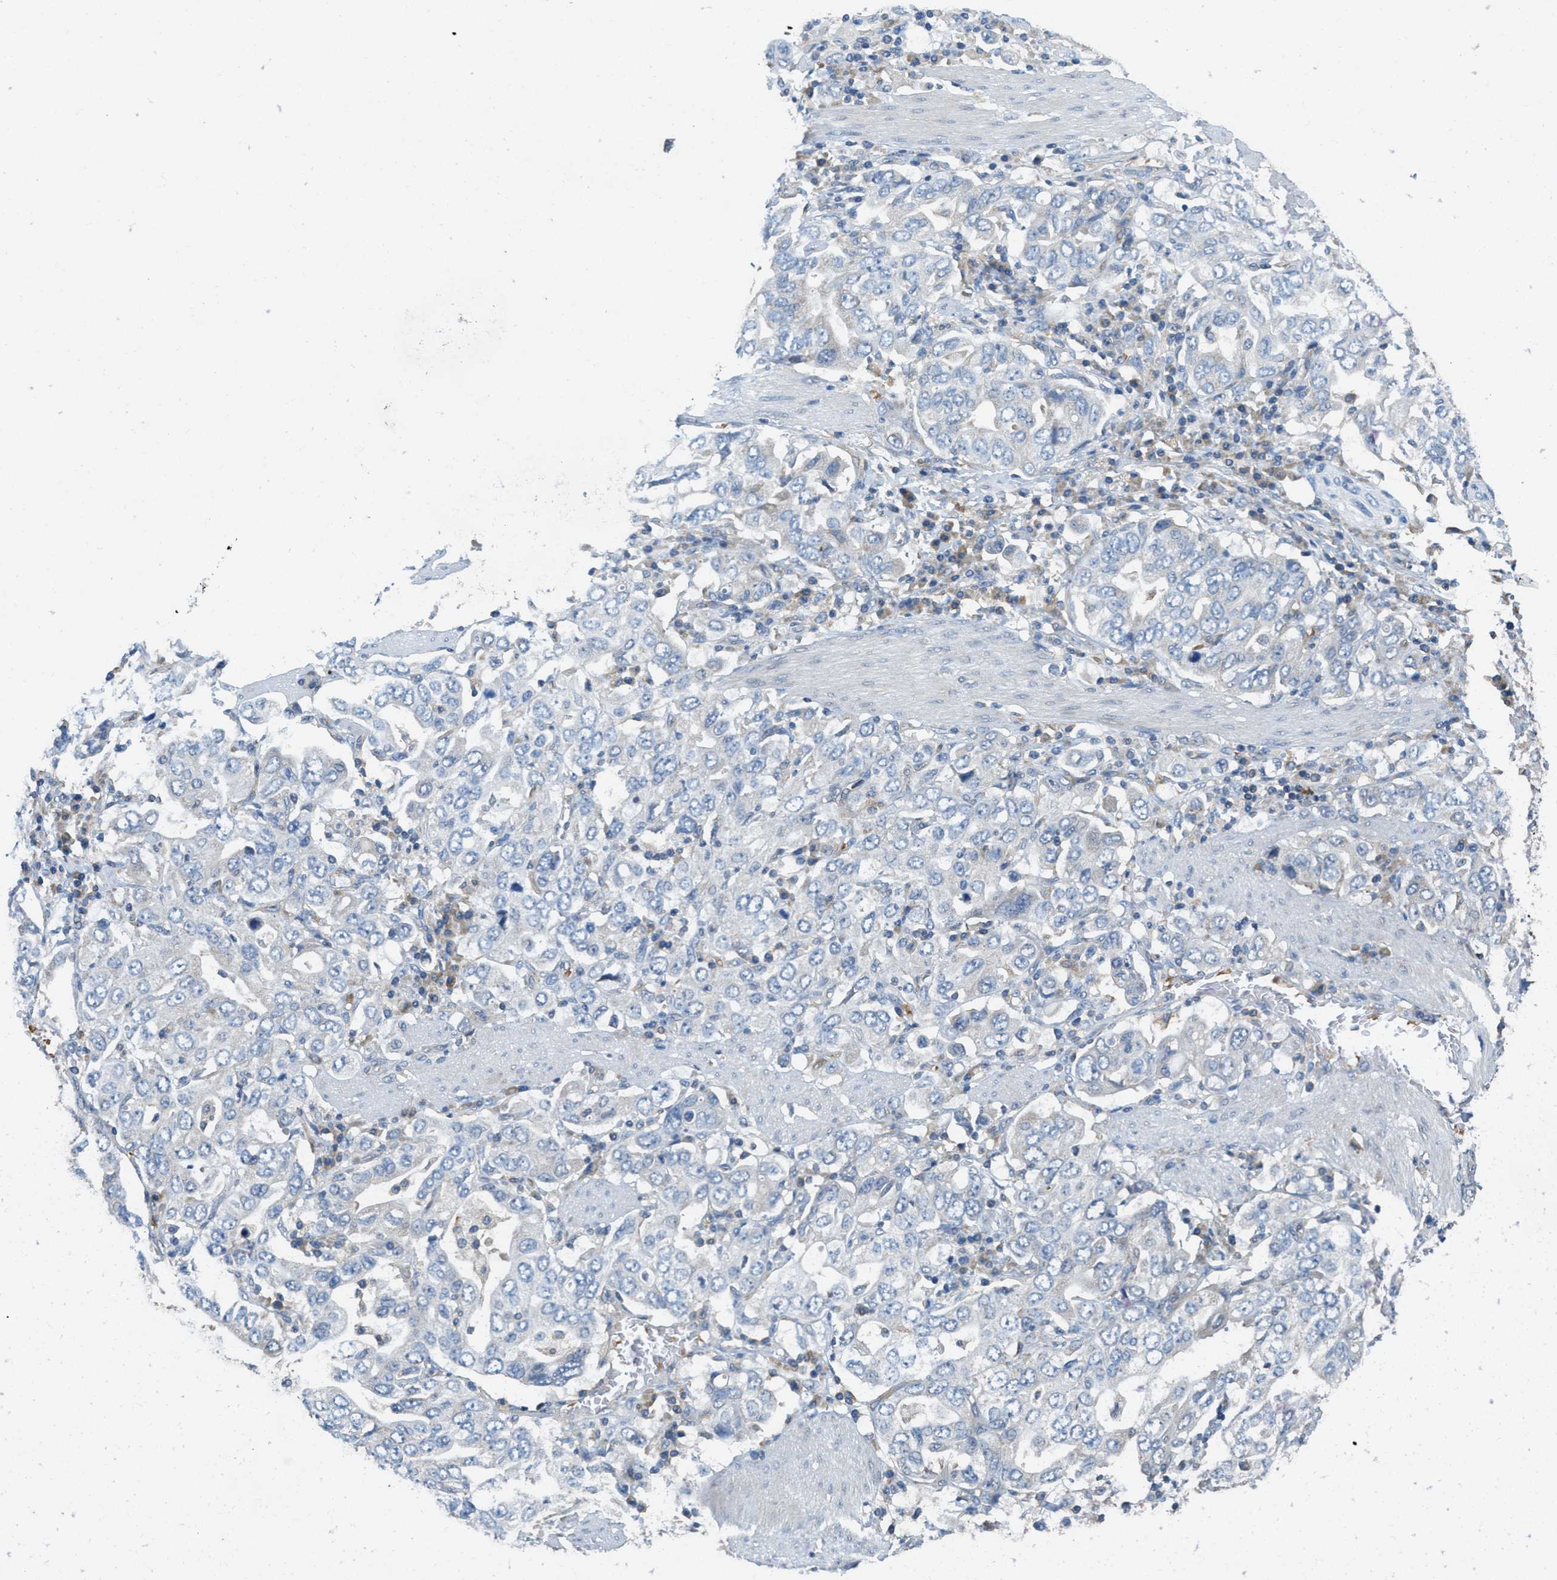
{"staining": {"intensity": "negative", "quantity": "none", "location": "none"}, "tissue": "stomach cancer", "cell_type": "Tumor cells", "image_type": "cancer", "snomed": [{"axis": "morphology", "description": "Adenocarcinoma, NOS"}, {"axis": "topography", "description": "Stomach, upper"}], "caption": "Protein analysis of stomach cancer (adenocarcinoma) reveals no significant positivity in tumor cells.", "gene": "DGKE", "patient": {"sex": "male", "age": 62}}